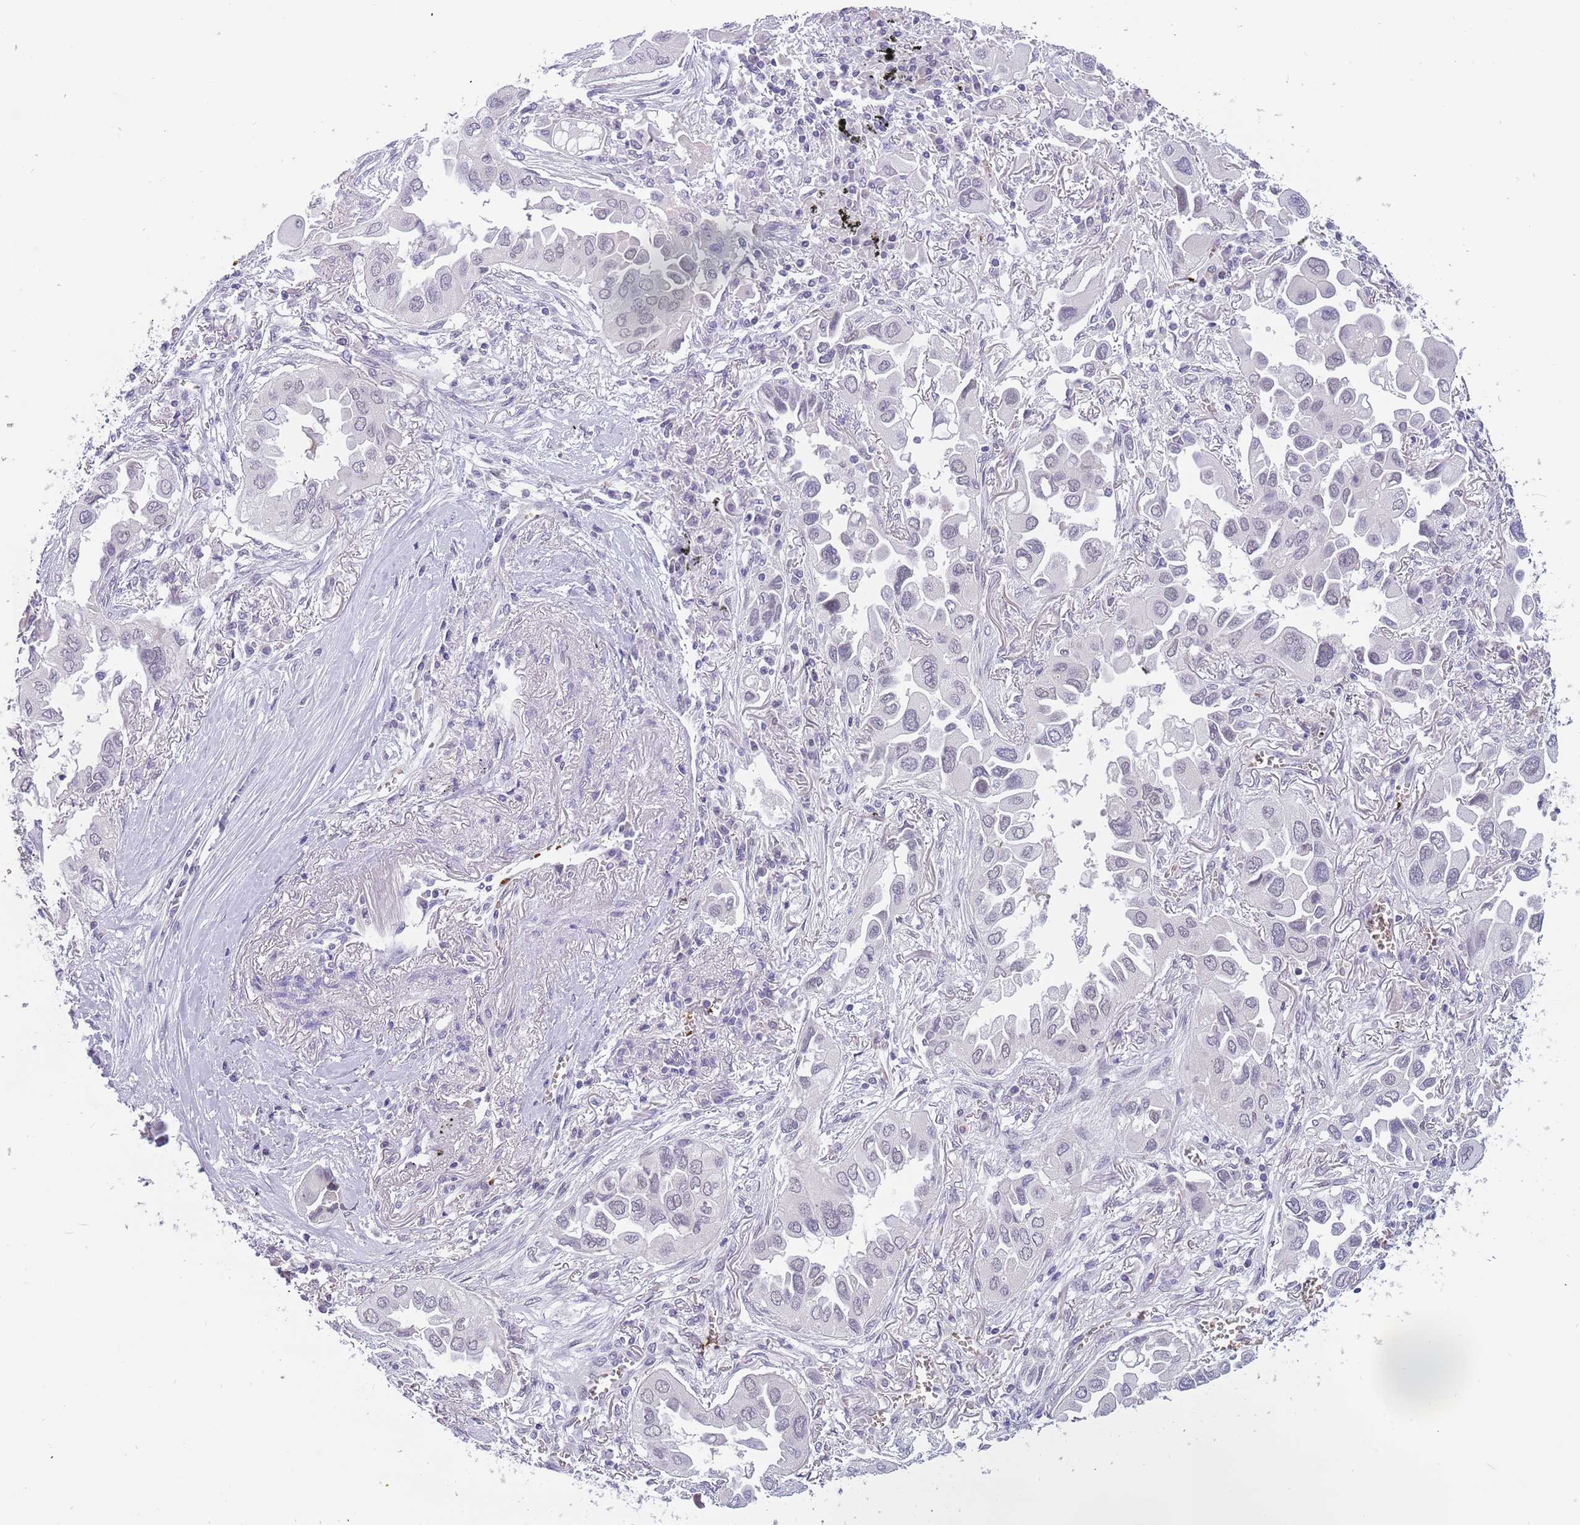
{"staining": {"intensity": "negative", "quantity": "none", "location": "none"}, "tissue": "lung cancer", "cell_type": "Tumor cells", "image_type": "cancer", "snomed": [{"axis": "morphology", "description": "Adenocarcinoma, NOS"}, {"axis": "topography", "description": "Lung"}], "caption": "DAB immunohistochemical staining of adenocarcinoma (lung) reveals no significant positivity in tumor cells.", "gene": "LYPD6B", "patient": {"sex": "female", "age": 76}}